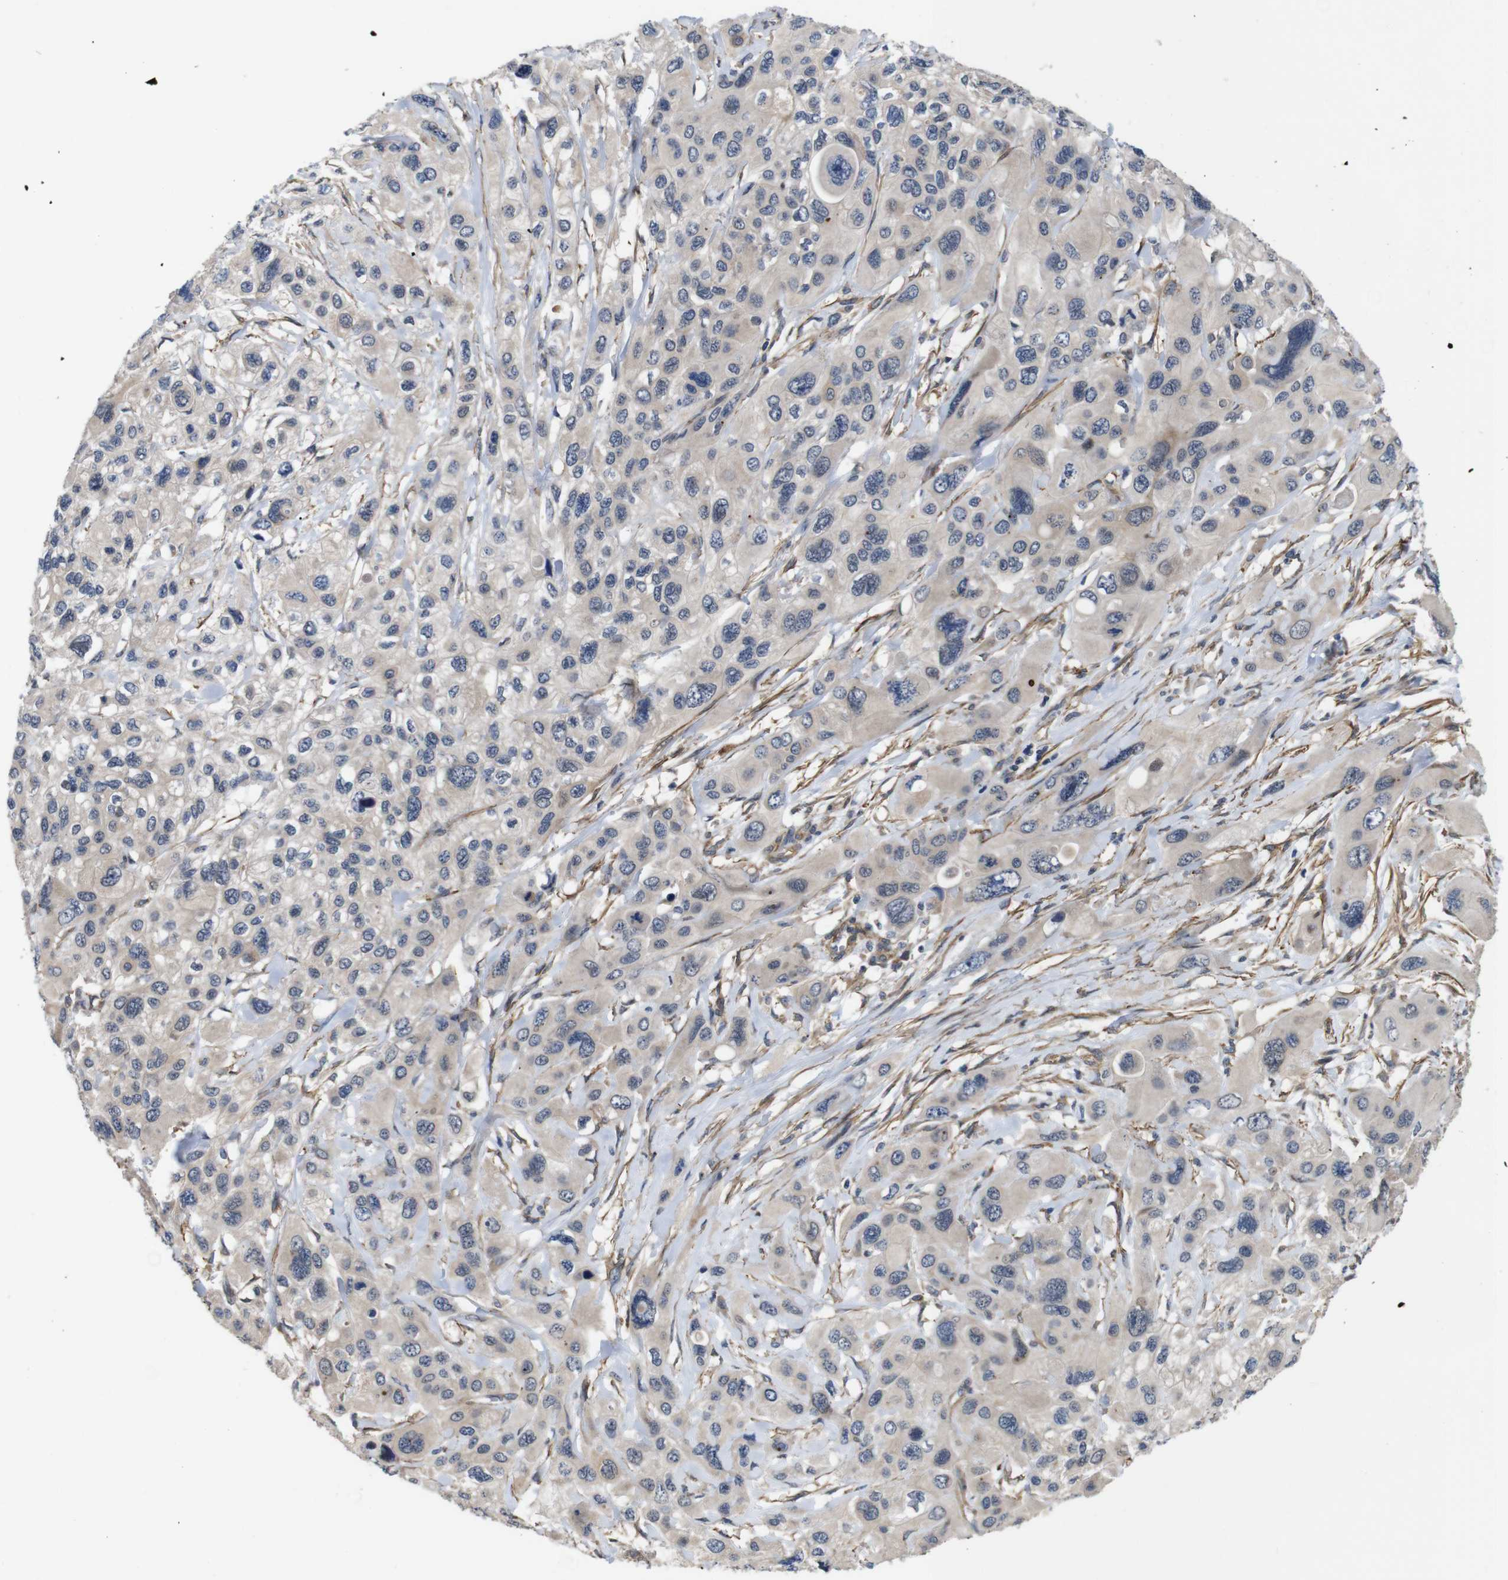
{"staining": {"intensity": "weak", "quantity": ">75%", "location": "cytoplasmic/membranous"}, "tissue": "pancreatic cancer", "cell_type": "Tumor cells", "image_type": "cancer", "snomed": [{"axis": "morphology", "description": "Adenocarcinoma, NOS"}, {"axis": "topography", "description": "Pancreas"}], "caption": "IHC histopathology image of pancreatic adenocarcinoma stained for a protein (brown), which shows low levels of weak cytoplasmic/membranous expression in approximately >75% of tumor cells.", "gene": "GGT7", "patient": {"sex": "male", "age": 73}}